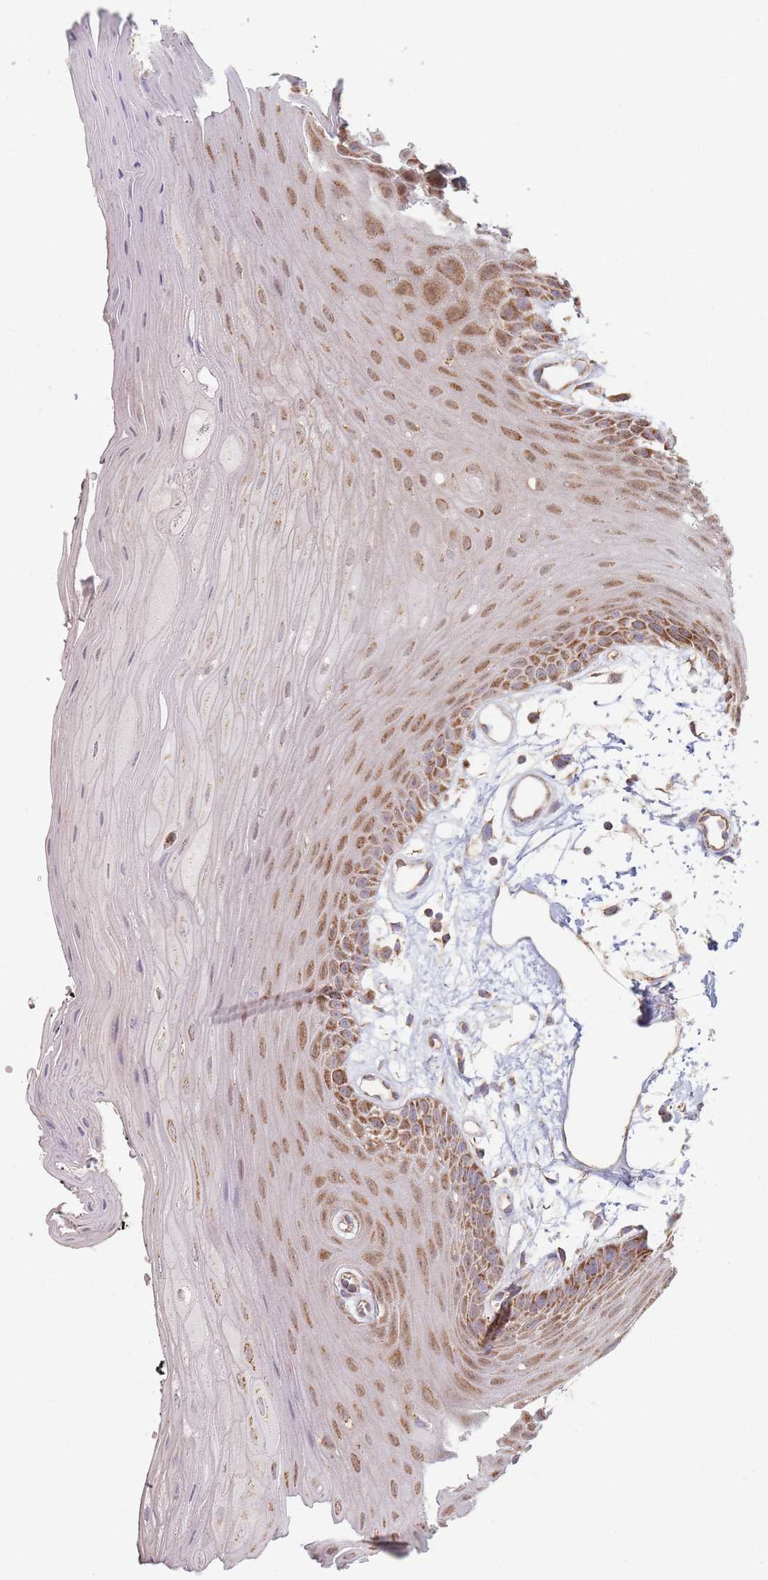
{"staining": {"intensity": "moderate", "quantity": "25%-75%", "location": "cytoplasmic/membranous,nuclear"}, "tissue": "oral mucosa", "cell_type": "Squamous epithelial cells", "image_type": "normal", "snomed": [{"axis": "morphology", "description": "Normal tissue, NOS"}, {"axis": "topography", "description": "Oral tissue"}, {"axis": "topography", "description": "Tounge, NOS"}], "caption": "Moderate cytoplasmic/membranous,nuclear positivity for a protein is seen in approximately 25%-75% of squamous epithelial cells of benign oral mucosa using immunohistochemistry.", "gene": "ESRP2", "patient": {"sex": "female", "age": 59}}